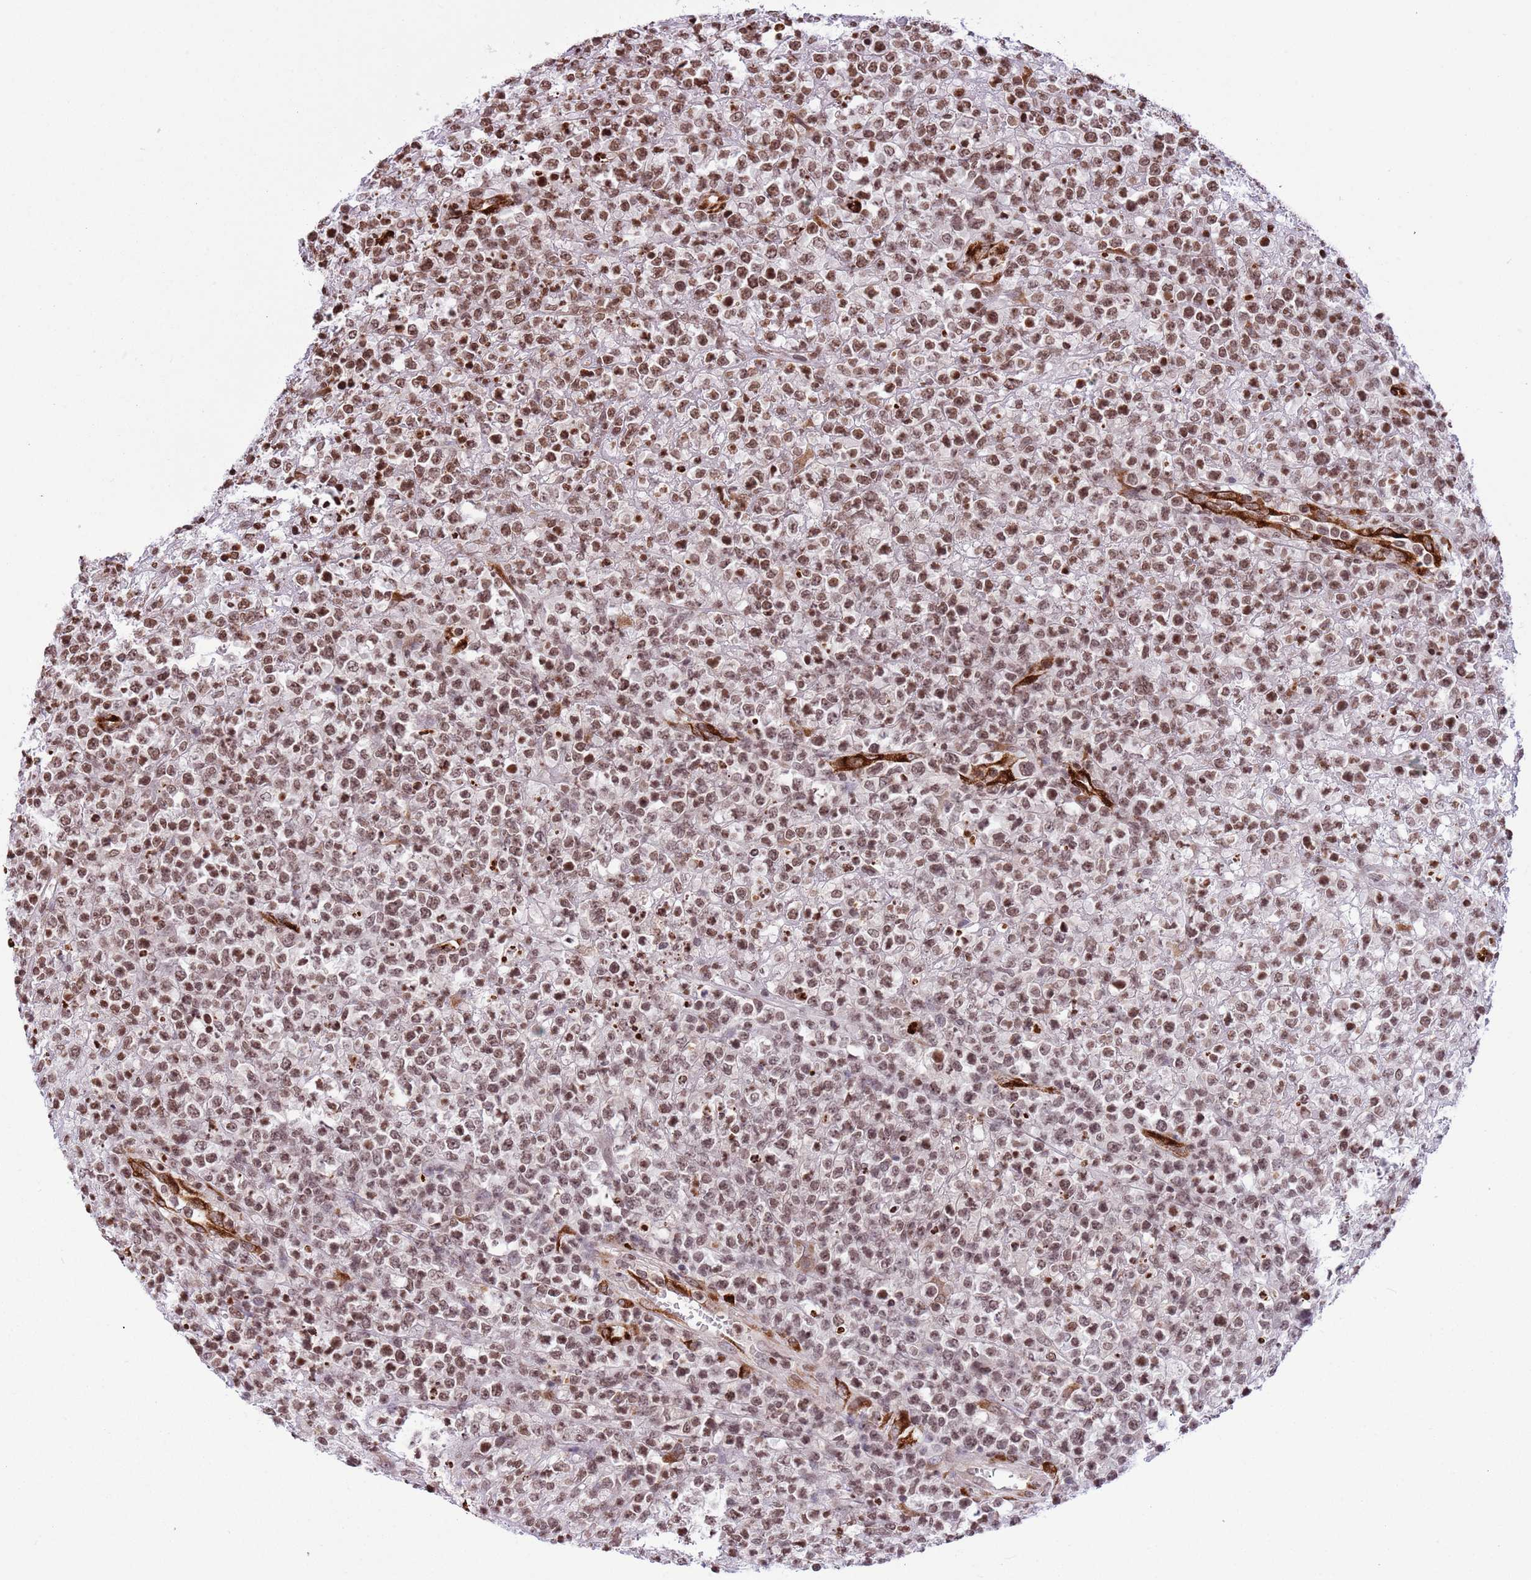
{"staining": {"intensity": "moderate", "quantity": ">75%", "location": "nuclear"}, "tissue": "lymphoma", "cell_type": "Tumor cells", "image_type": "cancer", "snomed": [{"axis": "morphology", "description": "Malignant lymphoma, non-Hodgkin's type, High grade"}, {"axis": "topography", "description": "Colon"}], "caption": "Human high-grade malignant lymphoma, non-Hodgkin's type stained with a brown dye shows moderate nuclear positive staining in about >75% of tumor cells.", "gene": "NRIP1", "patient": {"sex": "female", "age": 53}}